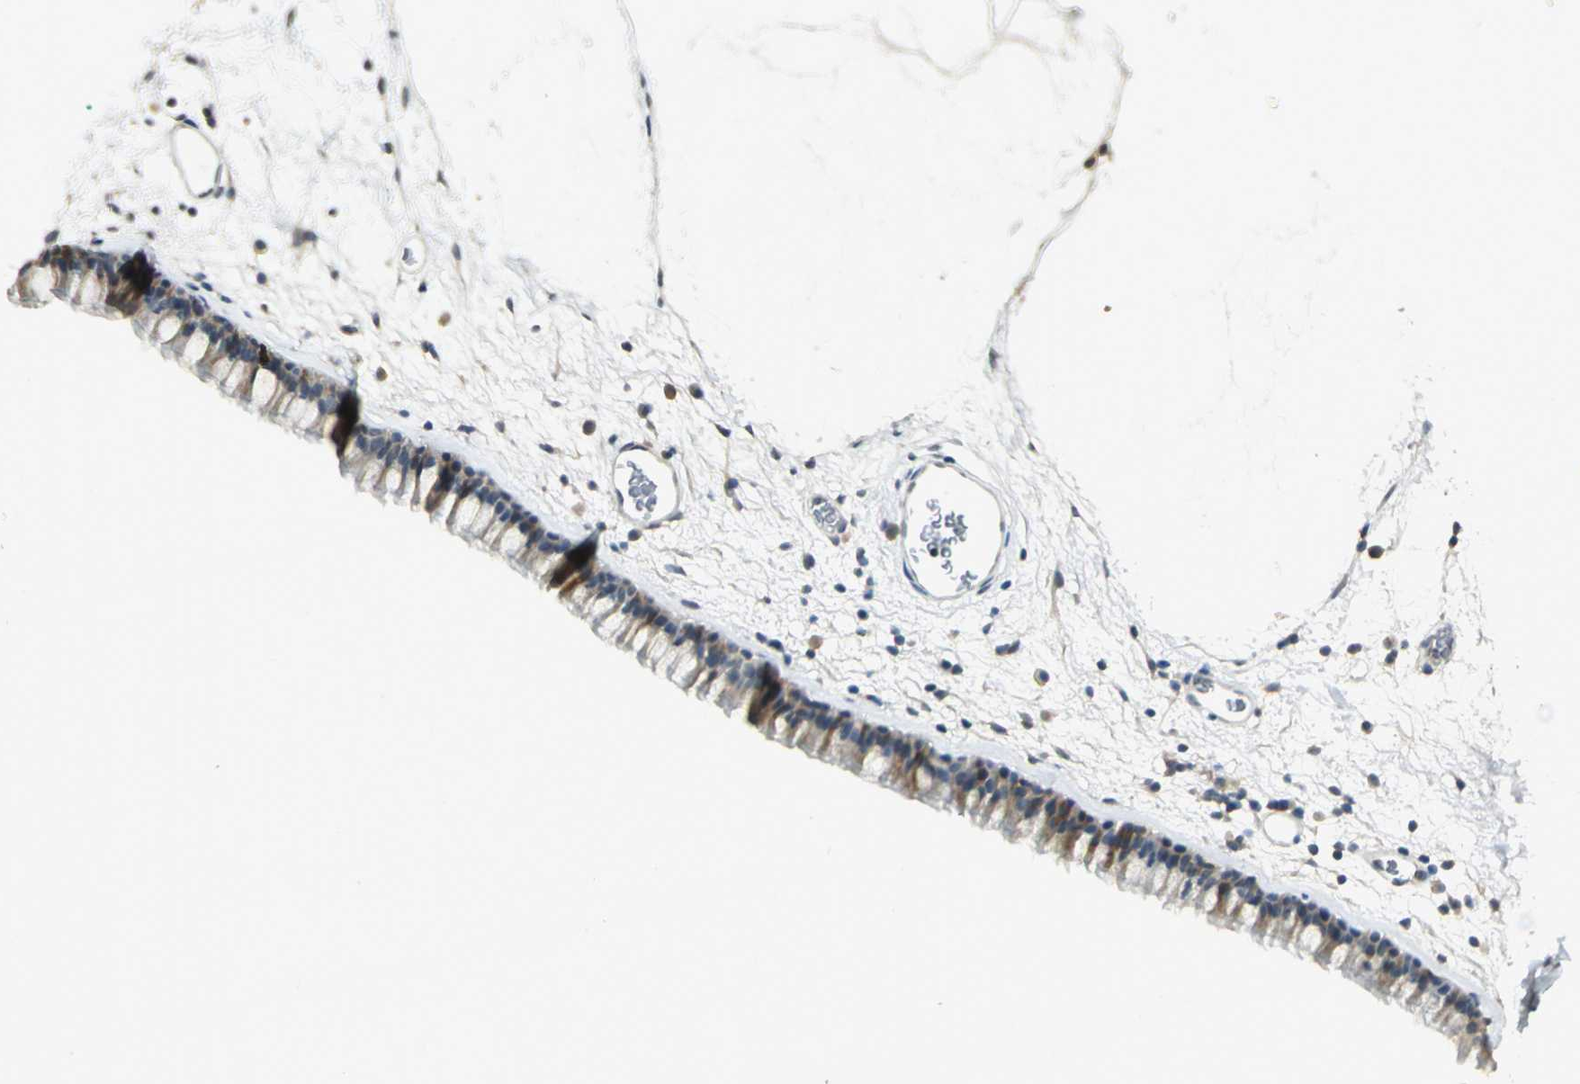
{"staining": {"intensity": "moderate", "quantity": ">75%", "location": "cytoplasmic/membranous"}, "tissue": "nasopharynx", "cell_type": "Respiratory epithelial cells", "image_type": "normal", "snomed": [{"axis": "morphology", "description": "Normal tissue, NOS"}, {"axis": "morphology", "description": "Inflammation, NOS"}, {"axis": "topography", "description": "Nasopharynx"}], "caption": "Immunohistochemistry (DAB) staining of unremarkable human nasopharynx displays moderate cytoplasmic/membranous protein positivity in about >75% of respiratory epithelial cells.", "gene": "BIRC2", "patient": {"sex": "male", "age": 48}}